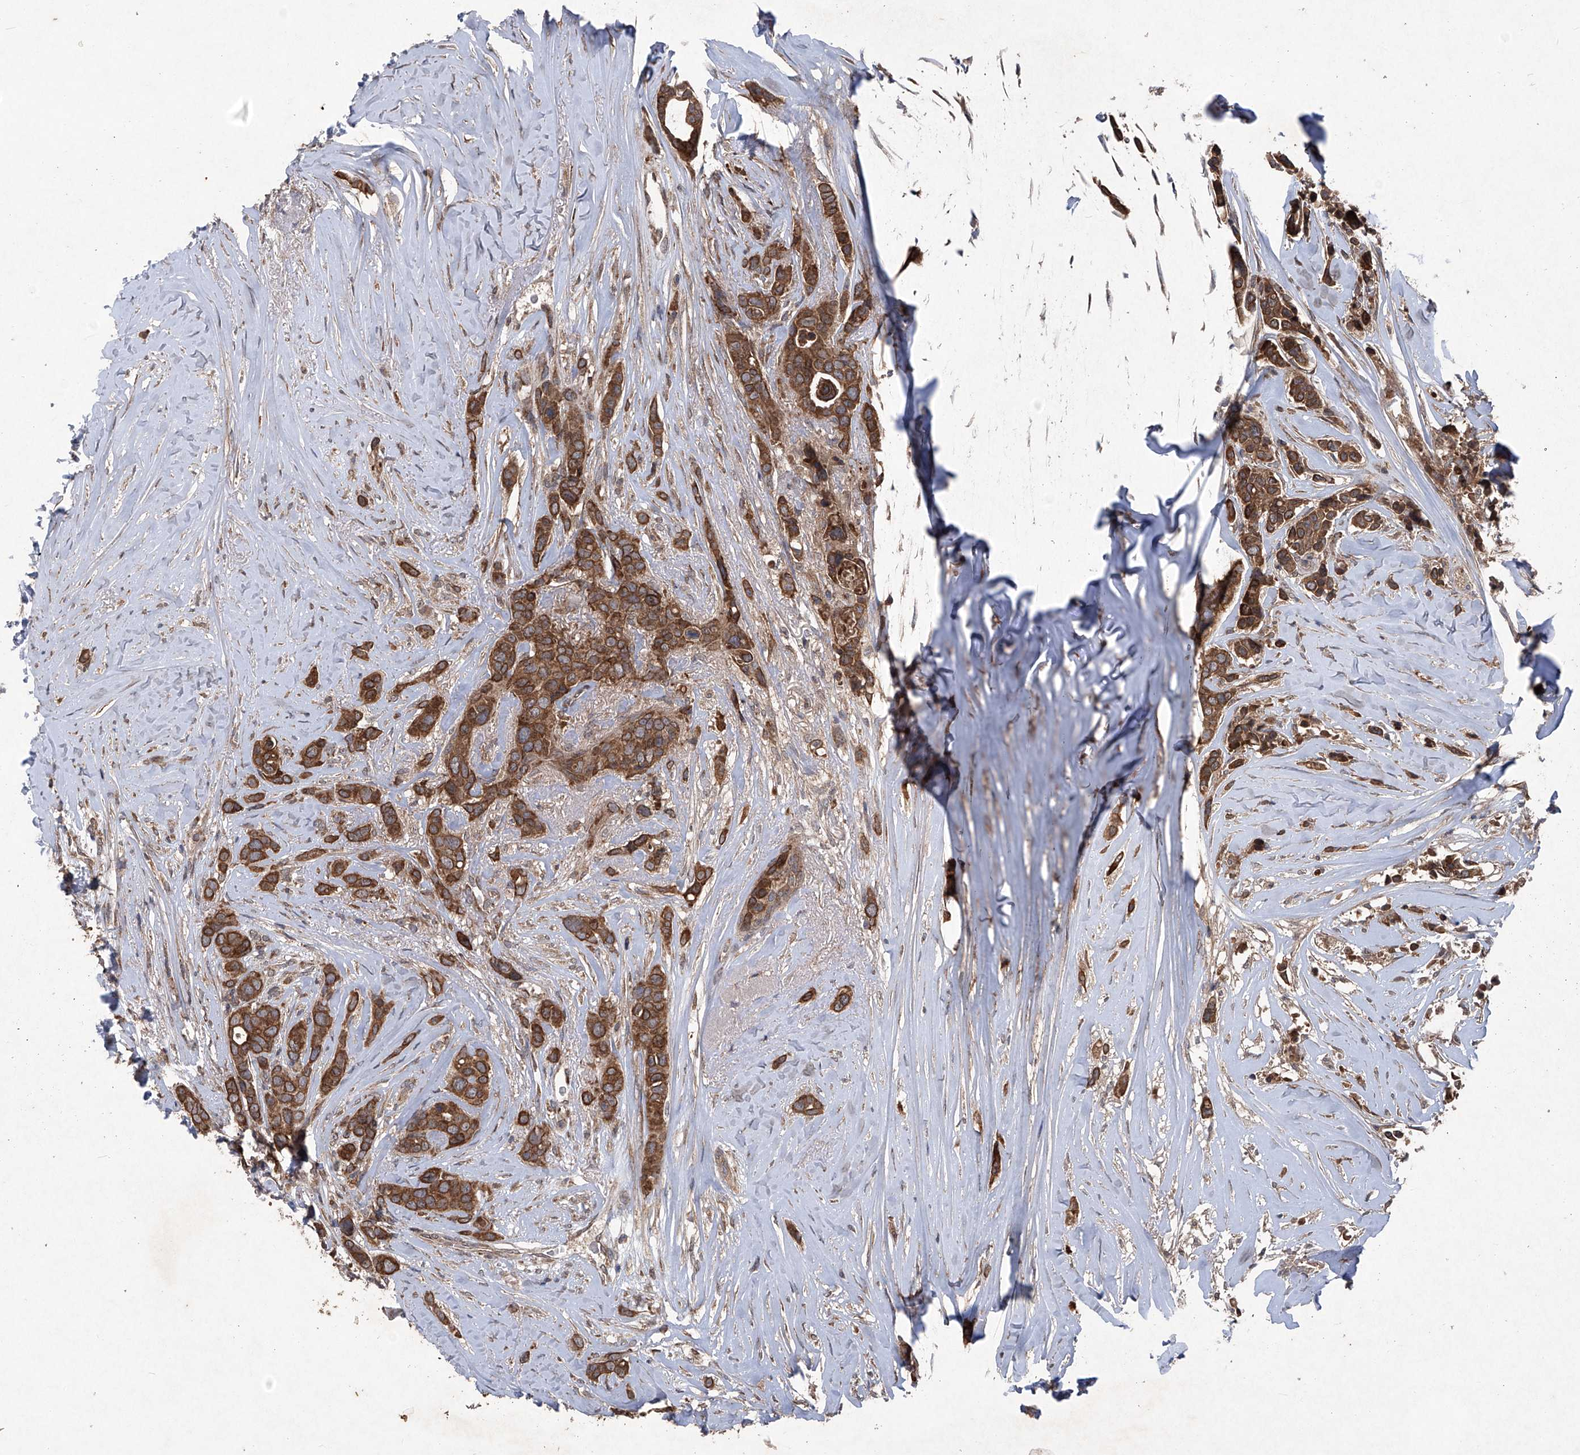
{"staining": {"intensity": "strong", "quantity": ">75%", "location": "cytoplasmic/membranous"}, "tissue": "breast cancer", "cell_type": "Tumor cells", "image_type": "cancer", "snomed": [{"axis": "morphology", "description": "Lobular carcinoma"}, {"axis": "topography", "description": "Breast"}], "caption": "An image showing strong cytoplasmic/membranous positivity in approximately >75% of tumor cells in breast cancer (lobular carcinoma), as visualized by brown immunohistochemical staining.", "gene": "SUMF2", "patient": {"sex": "female", "age": 51}}